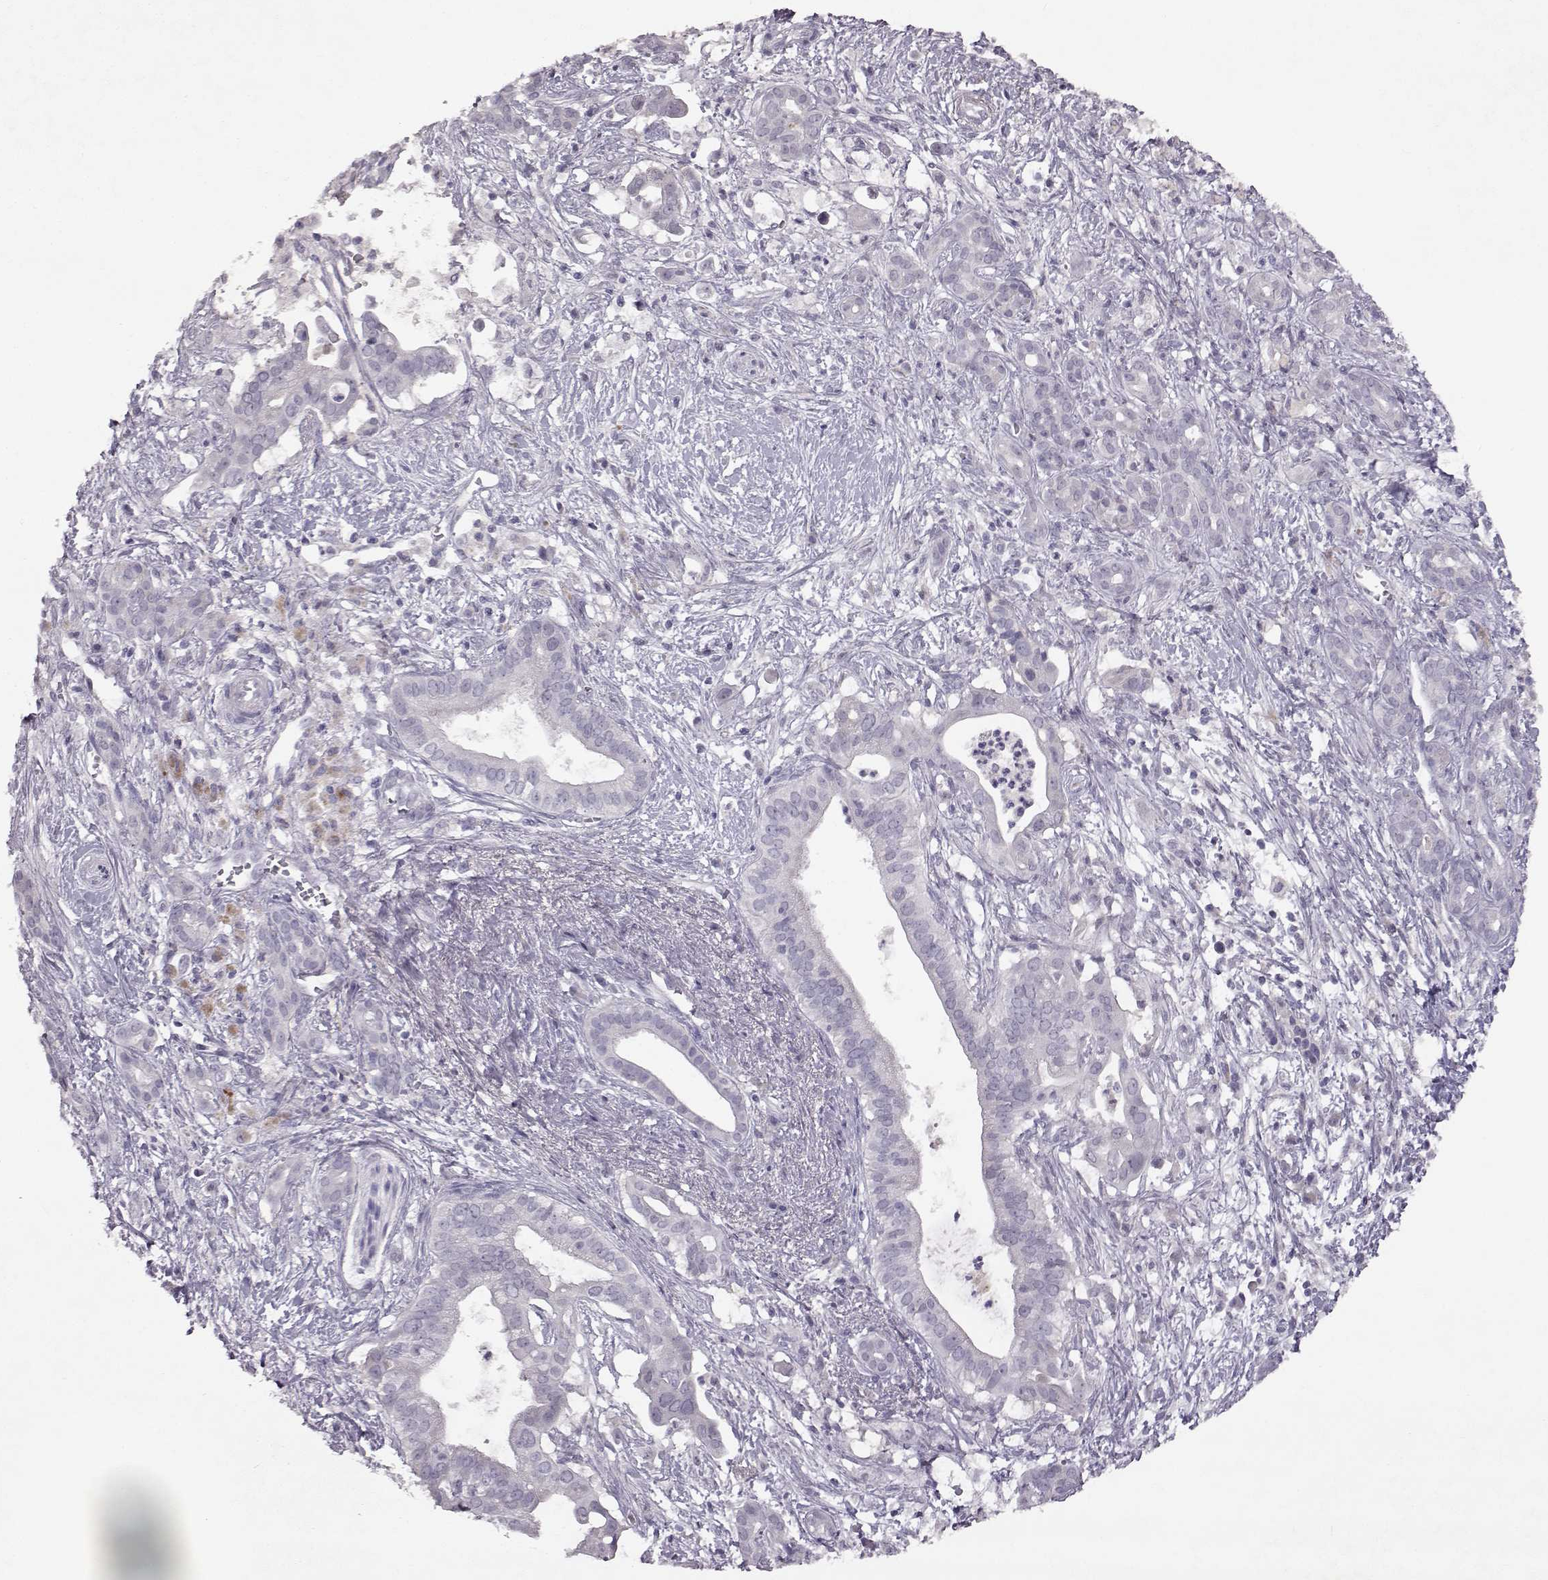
{"staining": {"intensity": "negative", "quantity": "none", "location": "none"}, "tissue": "pancreatic cancer", "cell_type": "Tumor cells", "image_type": "cancer", "snomed": [{"axis": "morphology", "description": "Adenocarcinoma, NOS"}, {"axis": "topography", "description": "Pancreas"}], "caption": "Immunohistochemical staining of human pancreatic cancer shows no significant staining in tumor cells.", "gene": "SPAG17", "patient": {"sex": "male", "age": 61}}